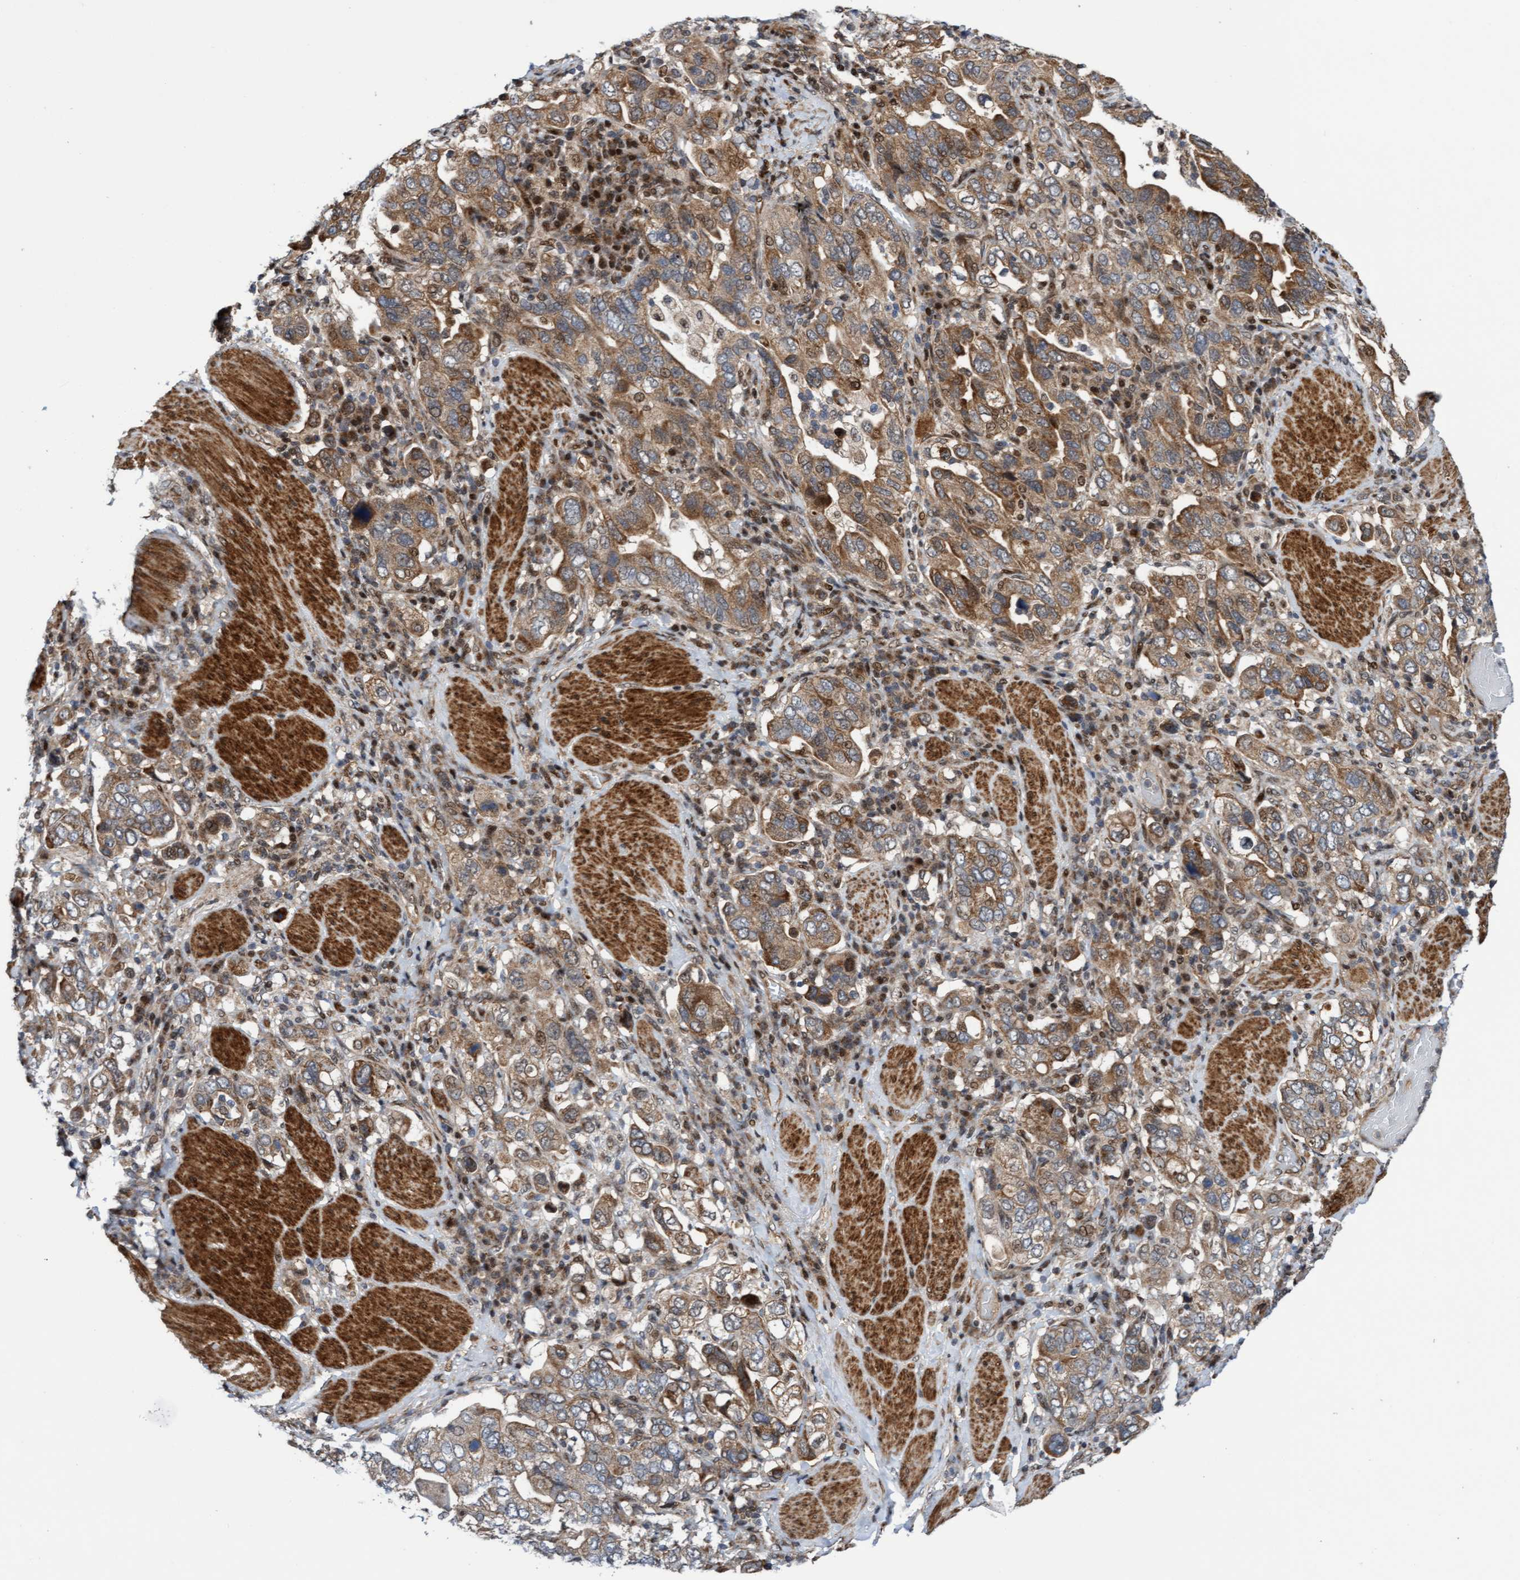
{"staining": {"intensity": "moderate", "quantity": ">75%", "location": "cytoplasmic/membranous"}, "tissue": "stomach cancer", "cell_type": "Tumor cells", "image_type": "cancer", "snomed": [{"axis": "morphology", "description": "Adenocarcinoma, NOS"}, {"axis": "topography", "description": "Stomach, upper"}], "caption": "Adenocarcinoma (stomach) stained with a protein marker exhibits moderate staining in tumor cells.", "gene": "ITFG1", "patient": {"sex": "male", "age": 62}}